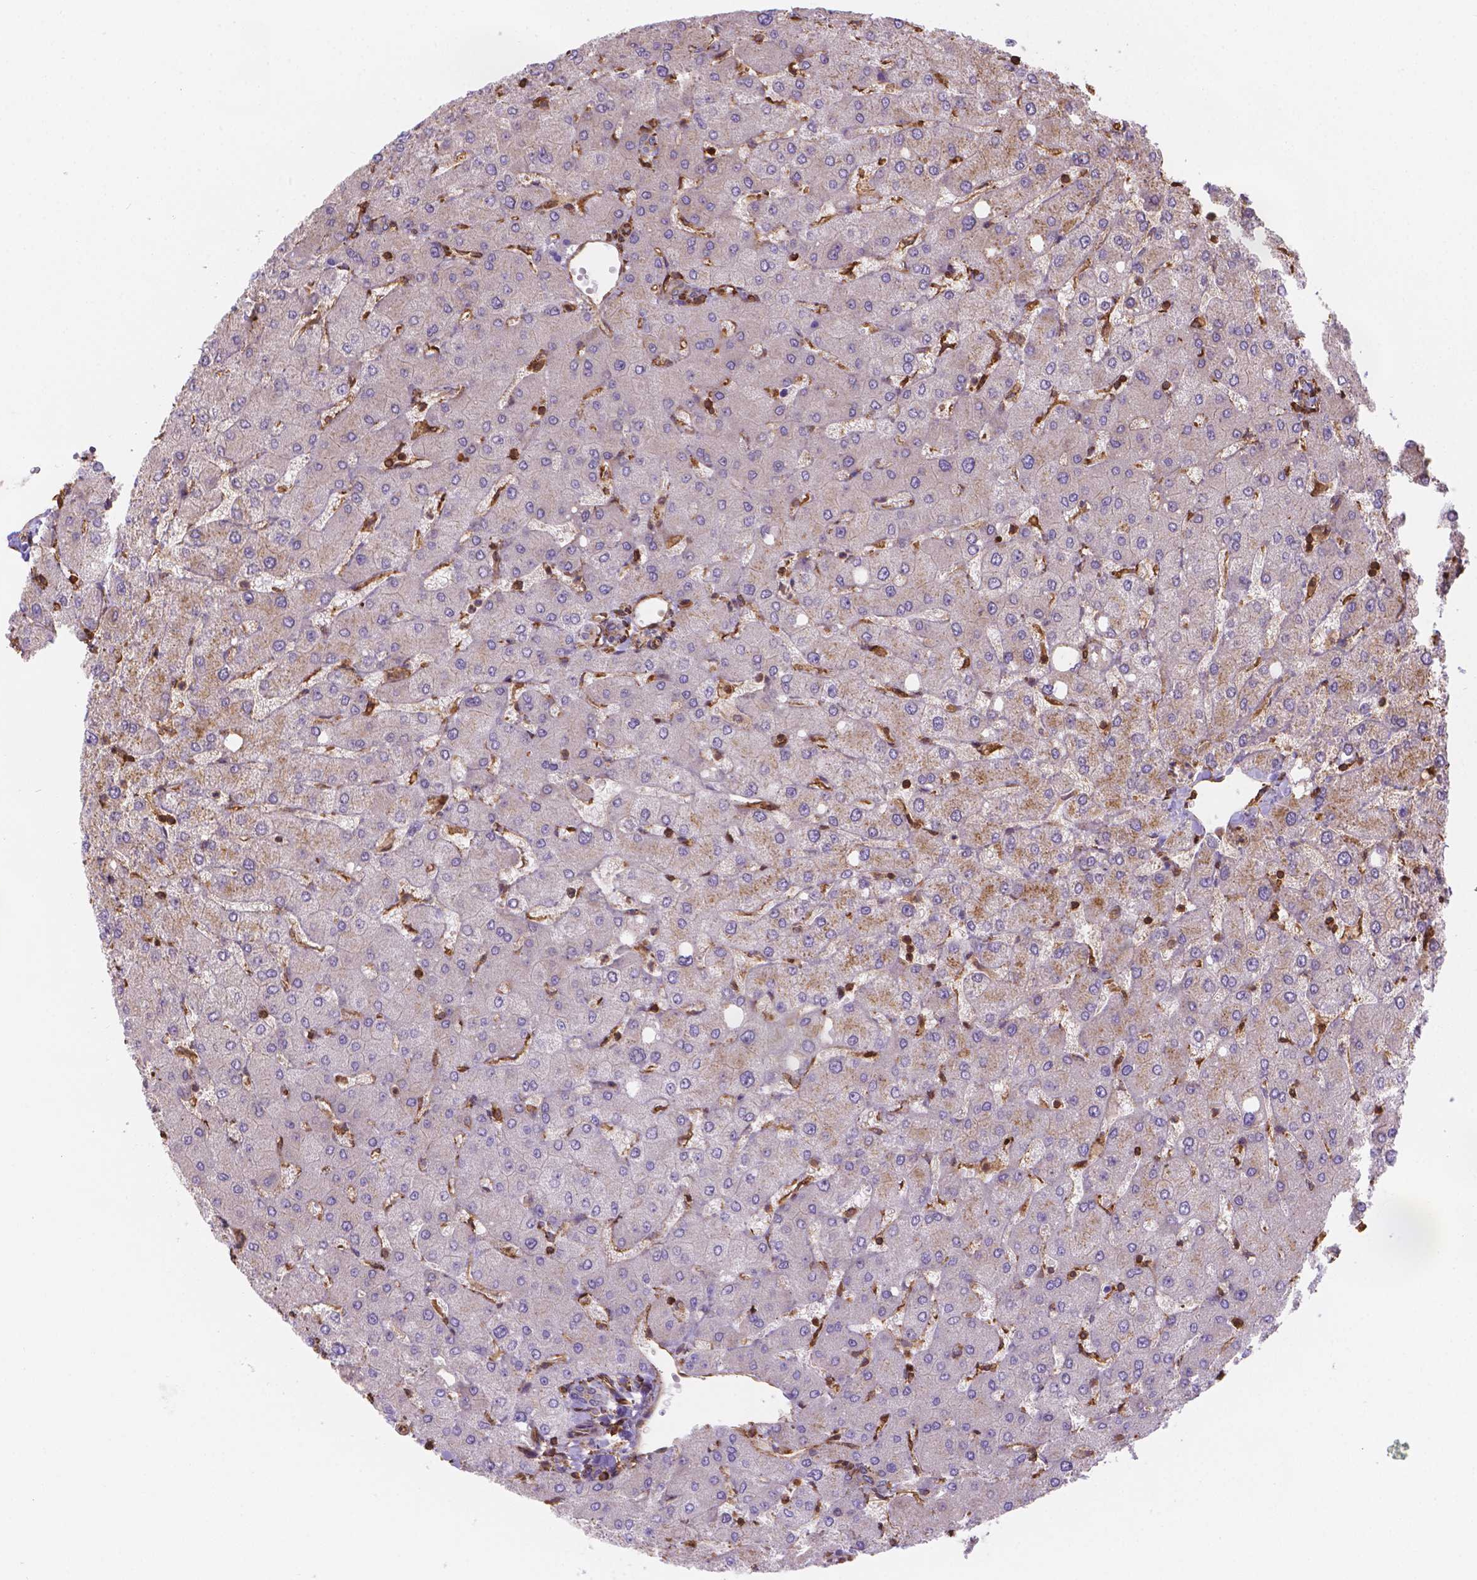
{"staining": {"intensity": "negative", "quantity": "none", "location": "none"}, "tissue": "liver", "cell_type": "Cholangiocytes", "image_type": "normal", "snomed": [{"axis": "morphology", "description": "Normal tissue, NOS"}, {"axis": "topography", "description": "Liver"}], "caption": "This is an immunohistochemistry image of unremarkable human liver. There is no expression in cholangiocytes.", "gene": "DMWD", "patient": {"sex": "female", "age": 54}}